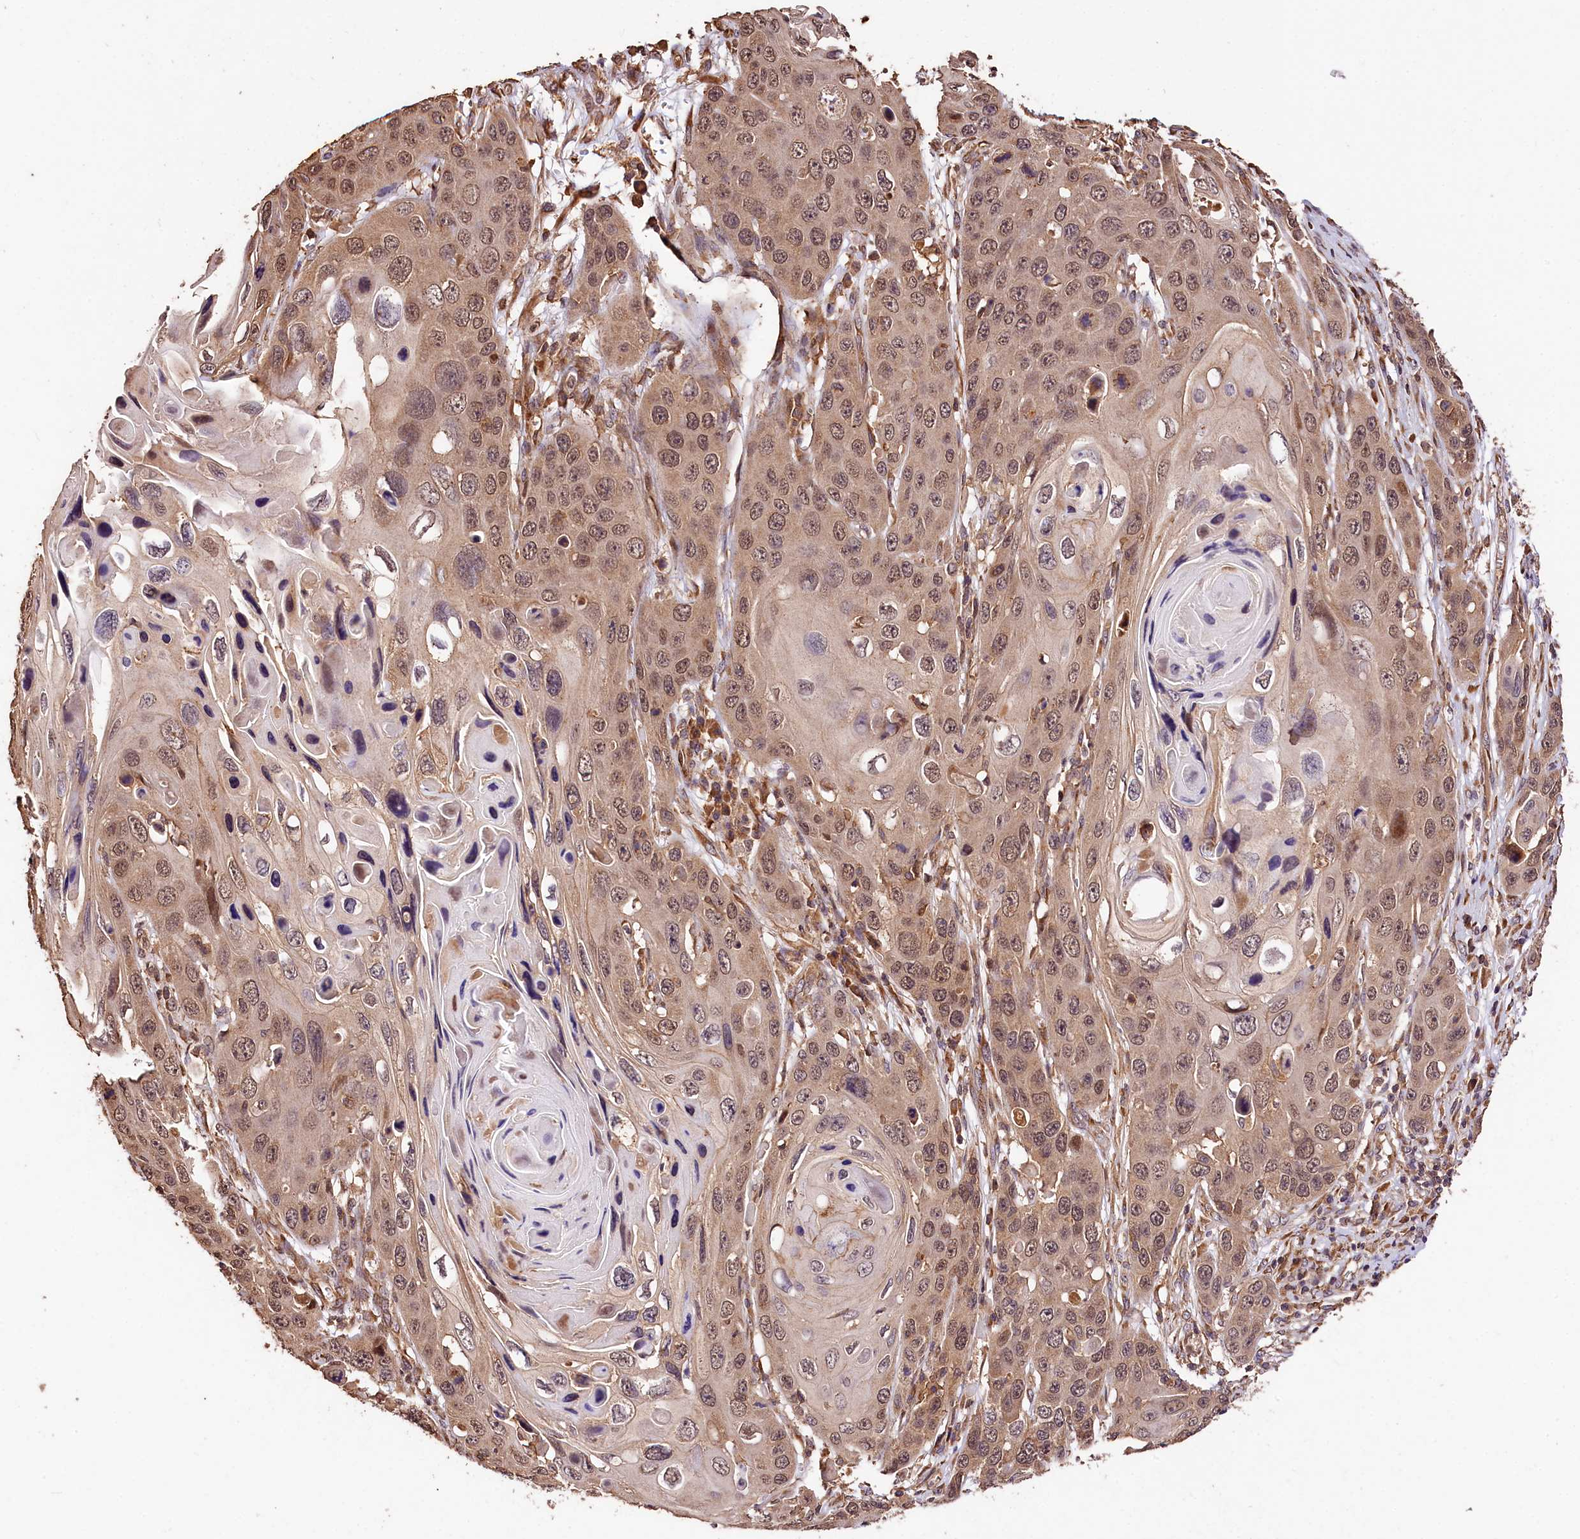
{"staining": {"intensity": "weak", "quantity": ">75%", "location": "cytoplasmic/membranous,nuclear"}, "tissue": "skin cancer", "cell_type": "Tumor cells", "image_type": "cancer", "snomed": [{"axis": "morphology", "description": "Squamous cell carcinoma, NOS"}, {"axis": "topography", "description": "Skin"}], "caption": "The micrograph demonstrates immunohistochemical staining of skin squamous cell carcinoma. There is weak cytoplasmic/membranous and nuclear positivity is appreciated in approximately >75% of tumor cells.", "gene": "KPTN", "patient": {"sex": "male", "age": 55}}